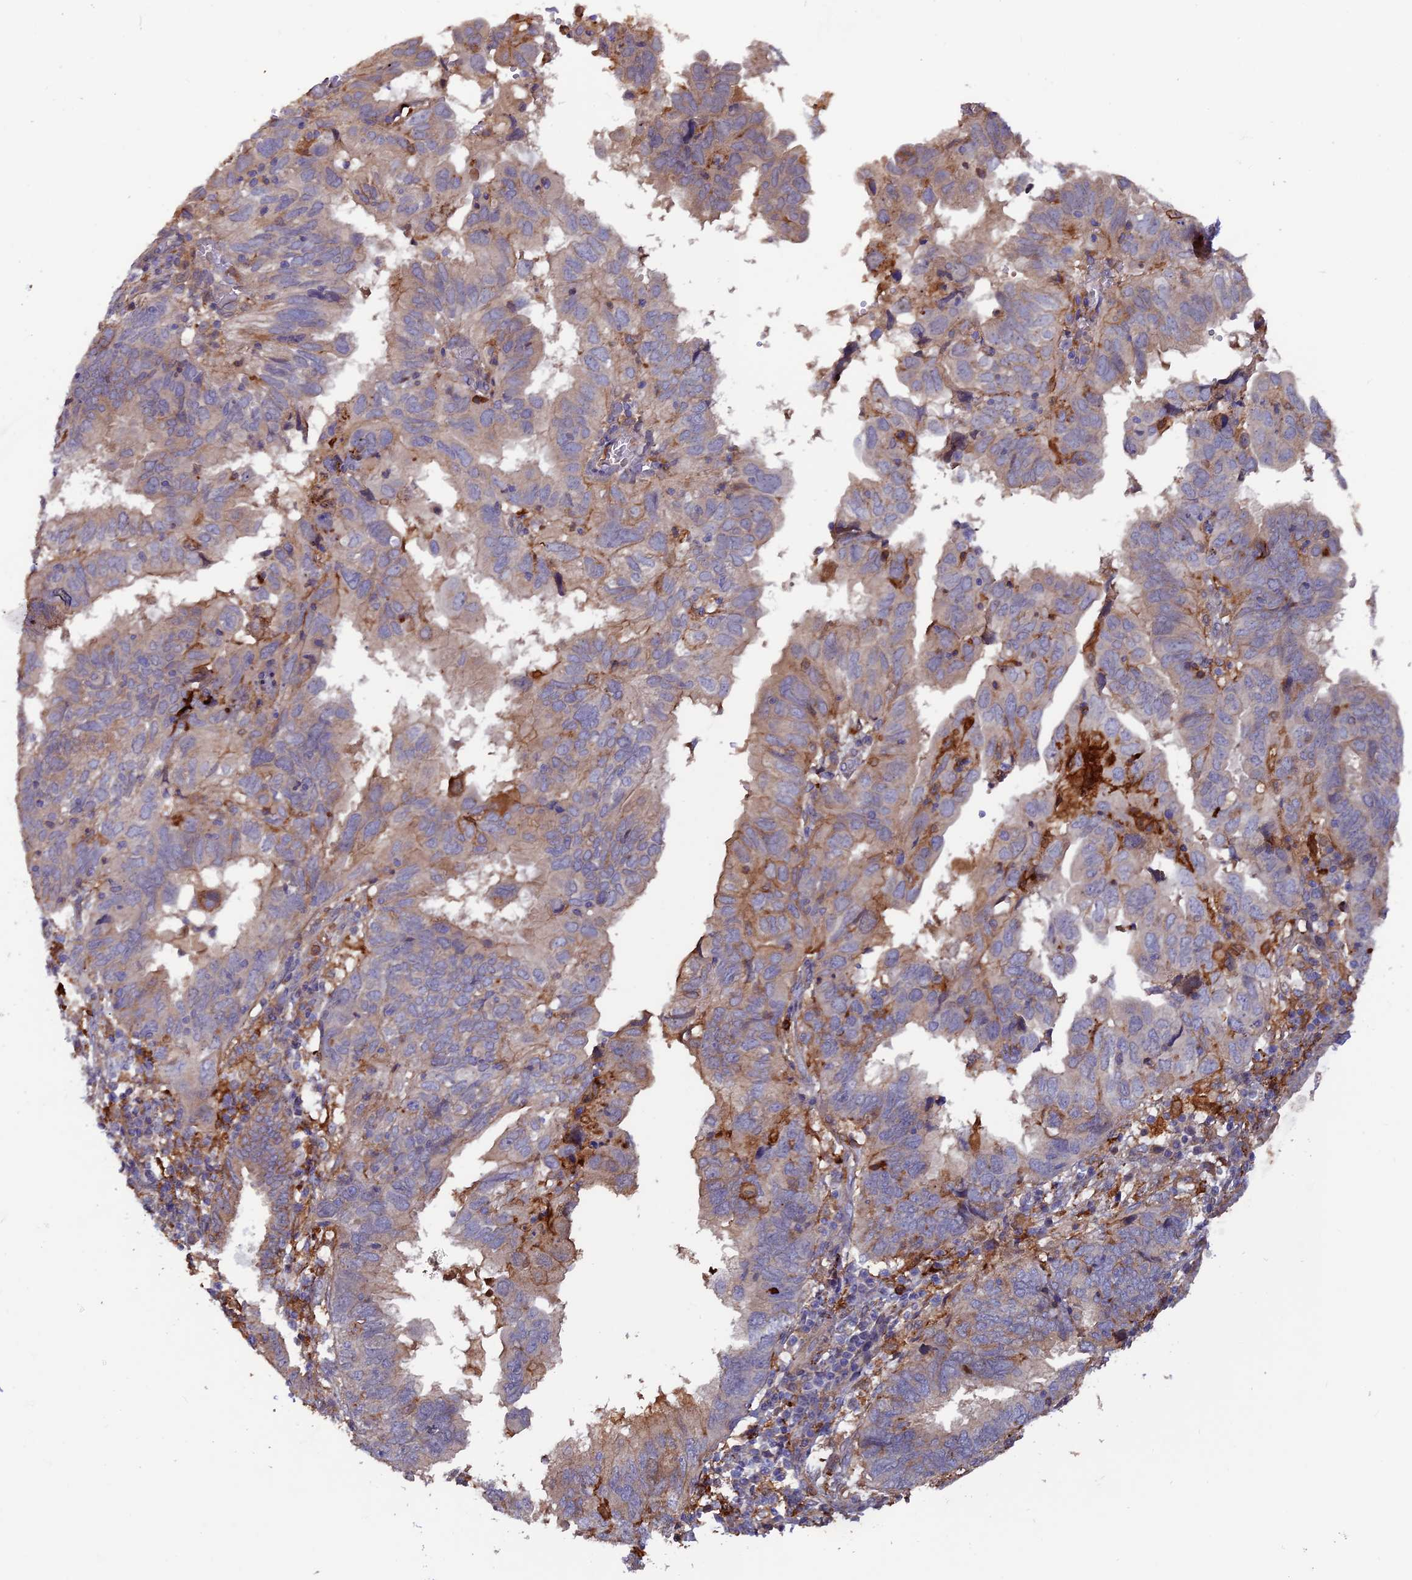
{"staining": {"intensity": "negative", "quantity": "none", "location": "none"}, "tissue": "endometrial cancer", "cell_type": "Tumor cells", "image_type": "cancer", "snomed": [{"axis": "morphology", "description": "Adenocarcinoma, NOS"}, {"axis": "topography", "description": "Uterus"}], "caption": "IHC image of neoplastic tissue: endometrial adenocarcinoma stained with DAB (3,3'-diaminobenzidine) demonstrates no significant protein expression in tumor cells.", "gene": "FERMT1", "patient": {"sex": "female", "age": 77}}